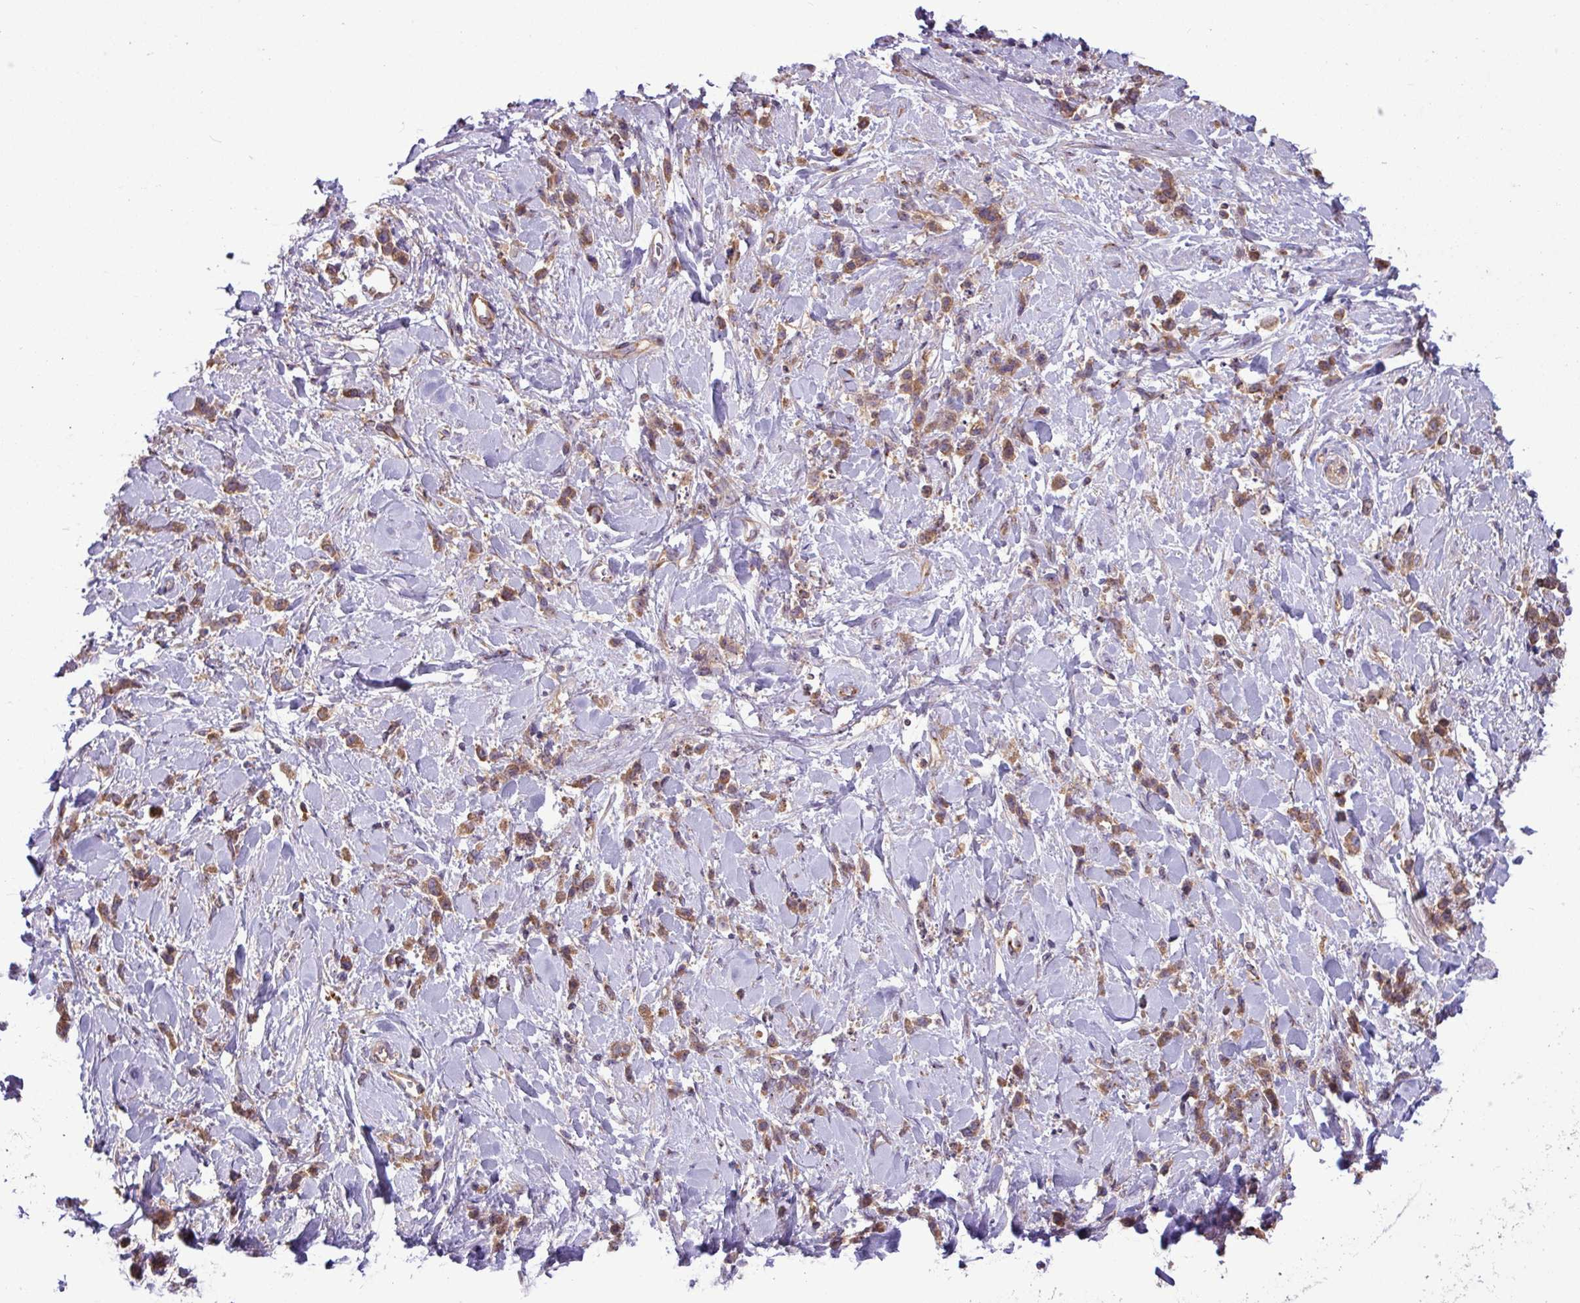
{"staining": {"intensity": "moderate", "quantity": ">75%", "location": "cytoplasmic/membranous"}, "tissue": "stomach cancer", "cell_type": "Tumor cells", "image_type": "cancer", "snomed": [{"axis": "morphology", "description": "Adenocarcinoma, NOS"}, {"axis": "topography", "description": "Stomach"}], "caption": "This photomicrograph reveals stomach cancer (adenocarcinoma) stained with IHC to label a protein in brown. The cytoplasmic/membranous of tumor cells show moderate positivity for the protein. Nuclei are counter-stained blue.", "gene": "RAB19", "patient": {"sex": "female", "age": 60}}